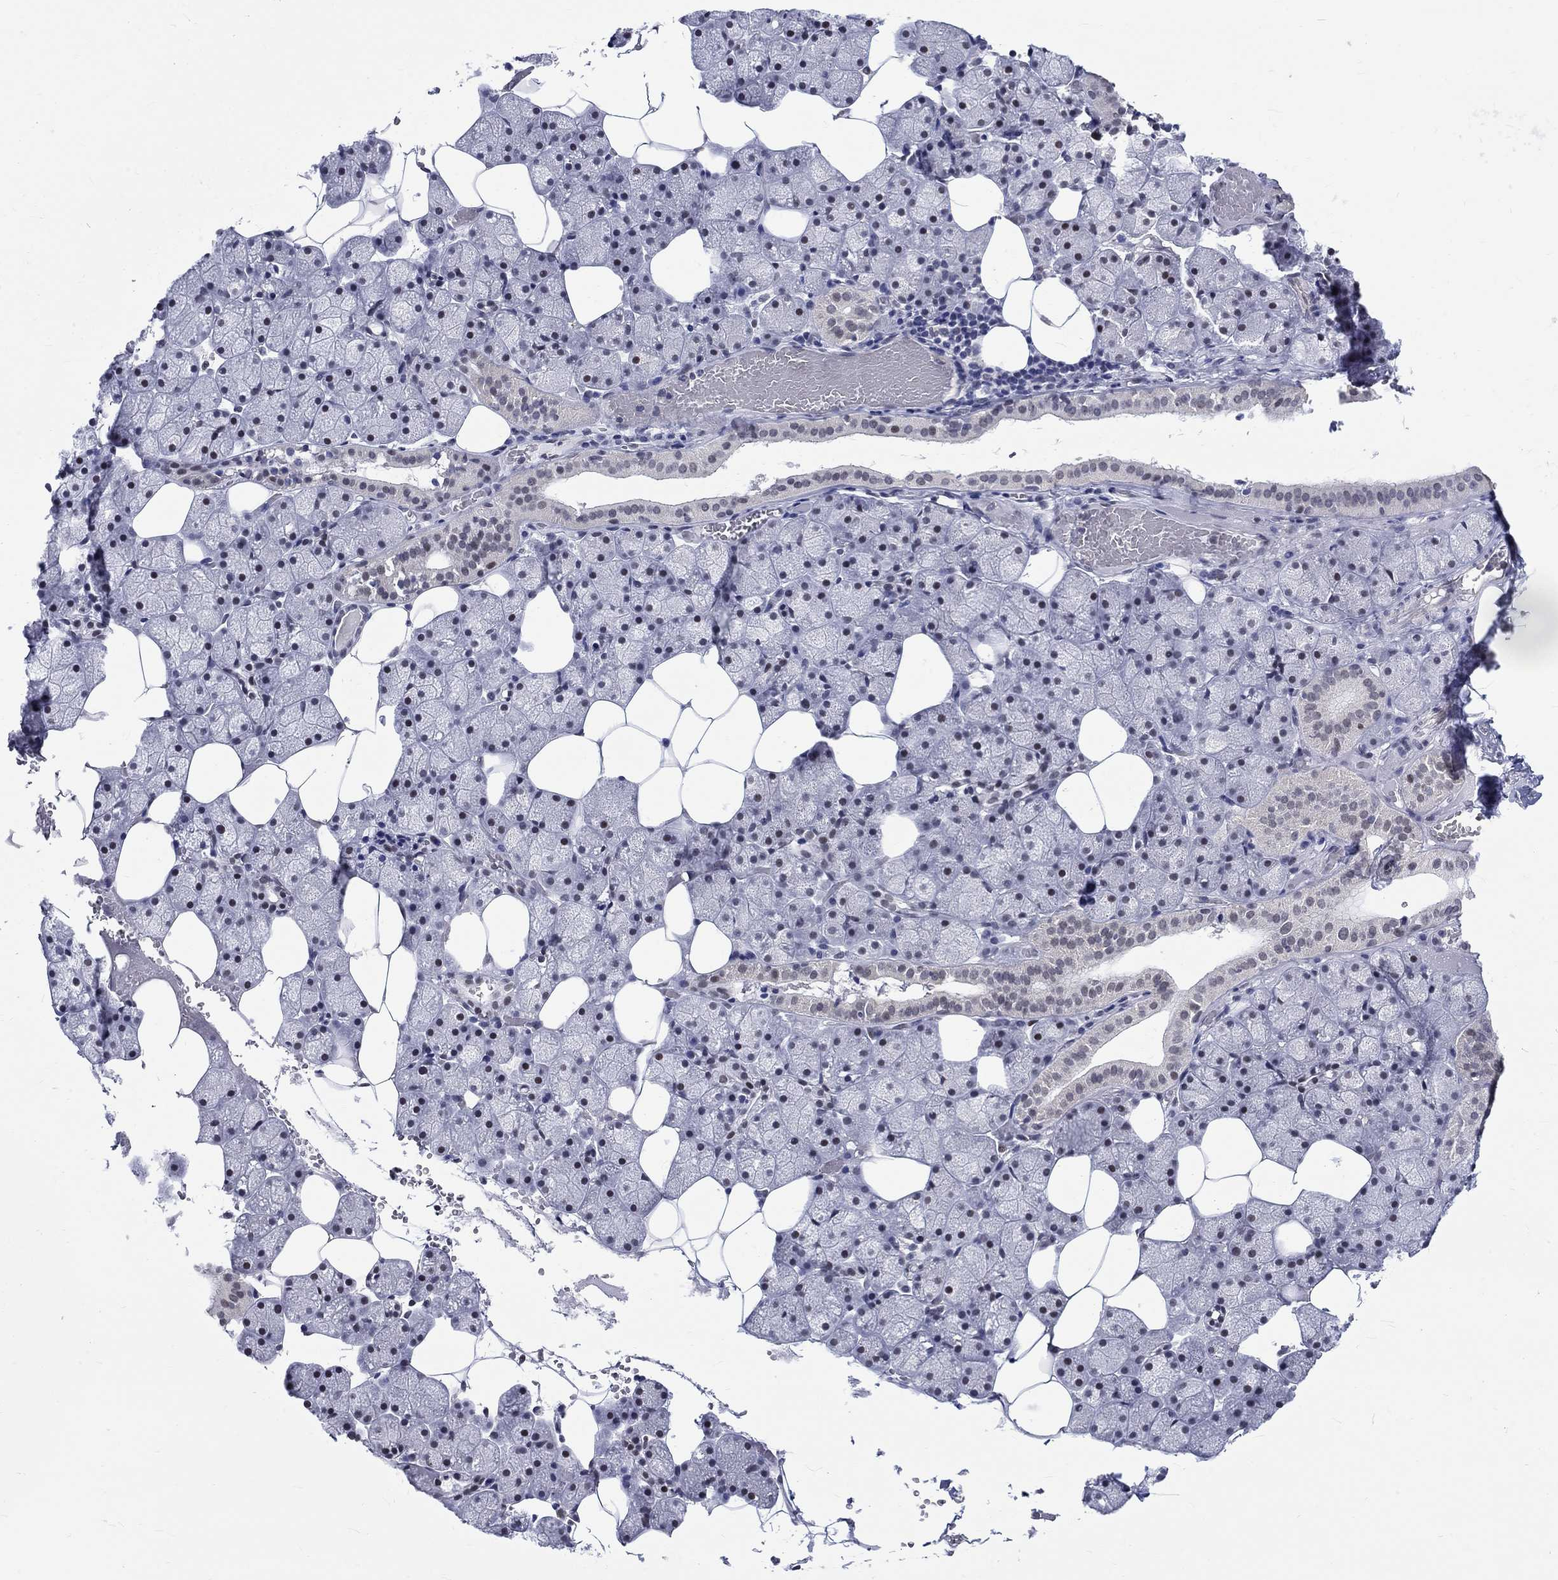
{"staining": {"intensity": "strong", "quantity": "<25%", "location": "cytoplasmic/membranous,nuclear"}, "tissue": "salivary gland", "cell_type": "Glandular cells", "image_type": "normal", "snomed": [{"axis": "morphology", "description": "Normal tissue, NOS"}, {"axis": "topography", "description": "Salivary gland"}], "caption": "Benign salivary gland reveals strong cytoplasmic/membranous,nuclear expression in approximately <25% of glandular cells Using DAB (brown) and hematoxylin (blue) stains, captured at high magnification using brightfield microscopy..", "gene": "ST6GALNAC1", "patient": {"sex": "male", "age": 38}}